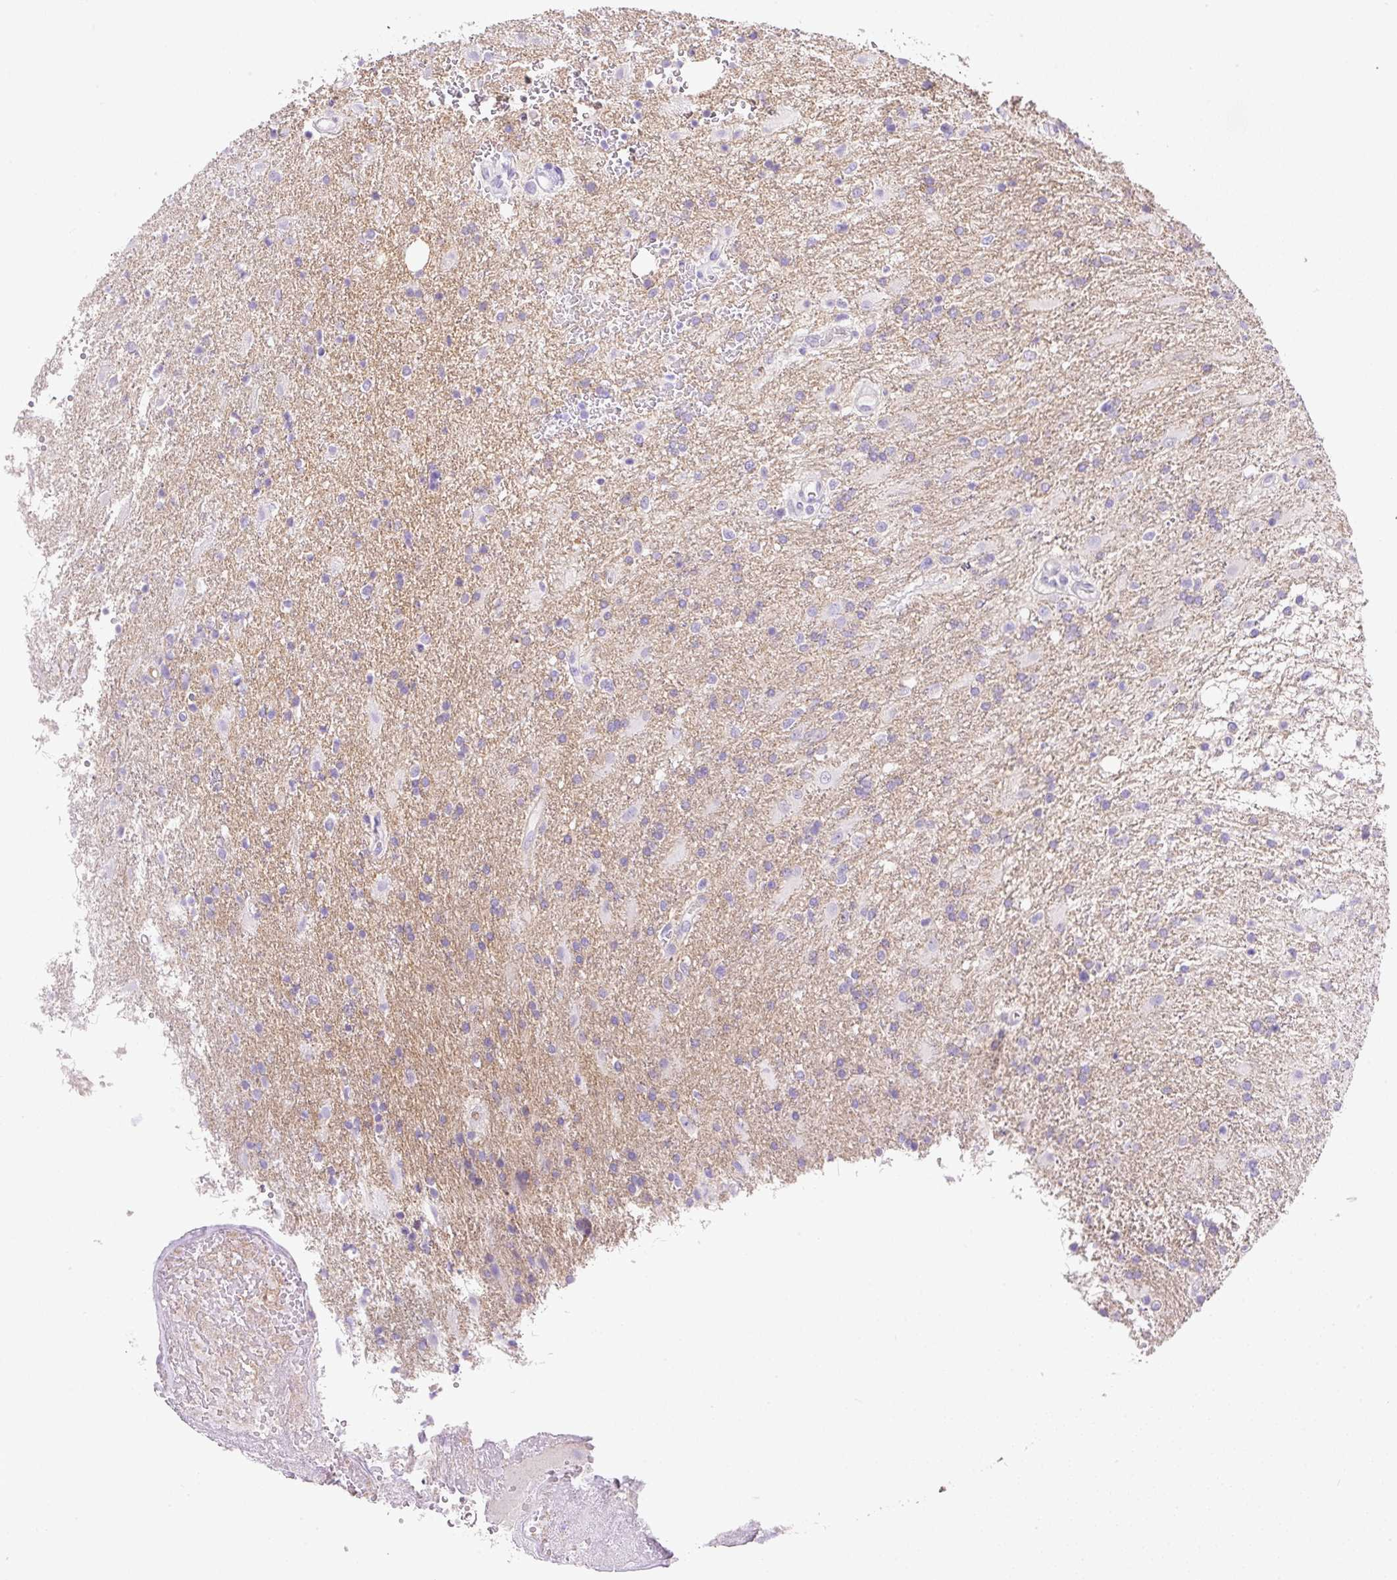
{"staining": {"intensity": "negative", "quantity": "none", "location": "none"}, "tissue": "glioma", "cell_type": "Tumor cells", "image_type": "cancer", "snomed": [{"axis": "morphology", "description": "Glioma, malignant, High grade"}, {"axis": "topography", "description": "Brain"}], "caption": "The IHC image has no significant expression in tumor cells of high-grade glioma (malignant) tissue.", "gene": "TDRD15", "patient": {"sex": "male", "age": 56}}